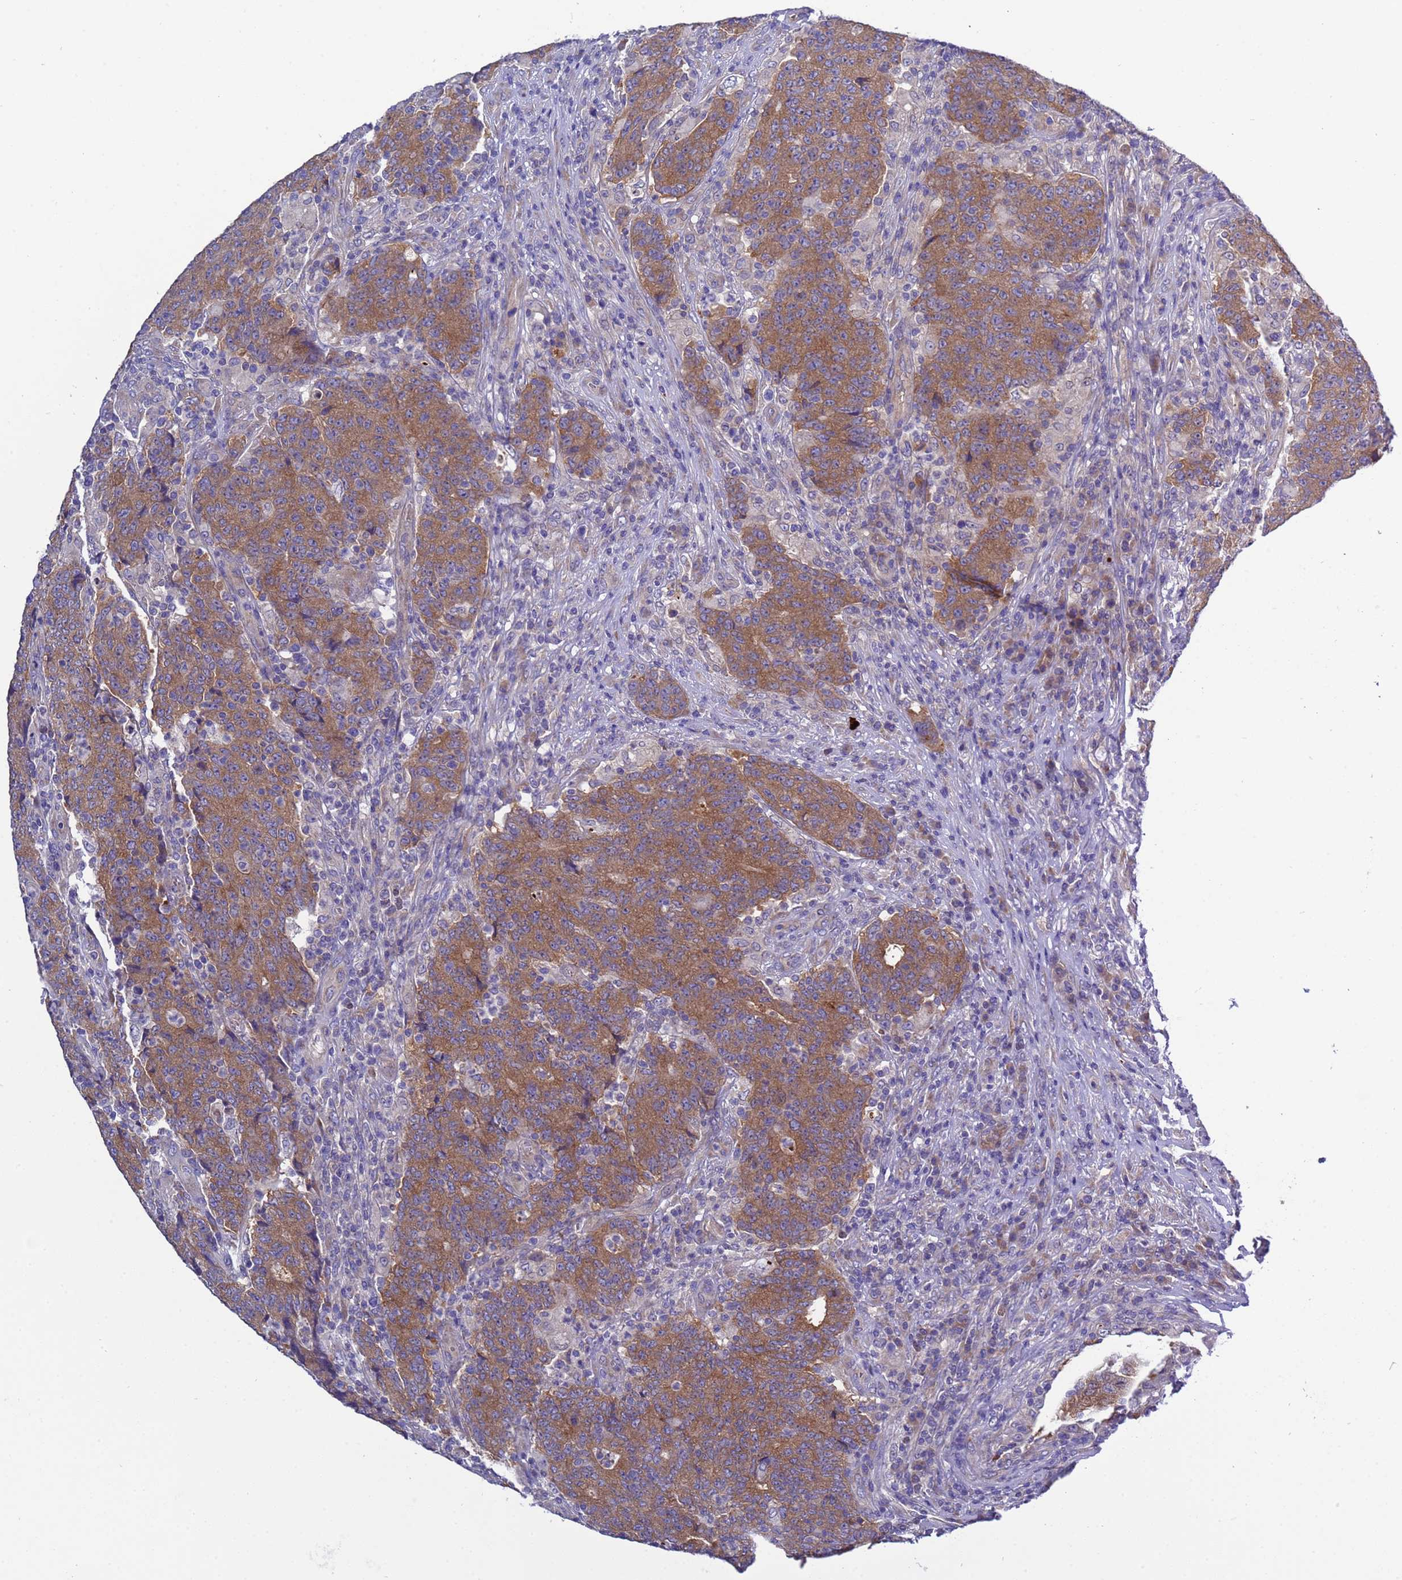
{"staining": {"intensity": "moderate", "quantity": ">75%", "location": "cytoplasmic/membranous"}, "tissue": "colorectal cancer", "cell_type": "Tumor cells", "image_type": "cancer", "snomed": [{"axis": "morphology", "description": "Adenocarcinoma, NOS"}, {"axis": "topography", "description": "Colon"}], "caption": "Immunohistochemical staining of colorectal adenocarcinoma reveals medium levels of moderate cytoplasmic/membranous positivity in about >75% of tumor cells.", "gene": "RC3H2", "patient": {"sex": "female", "age": 75}}